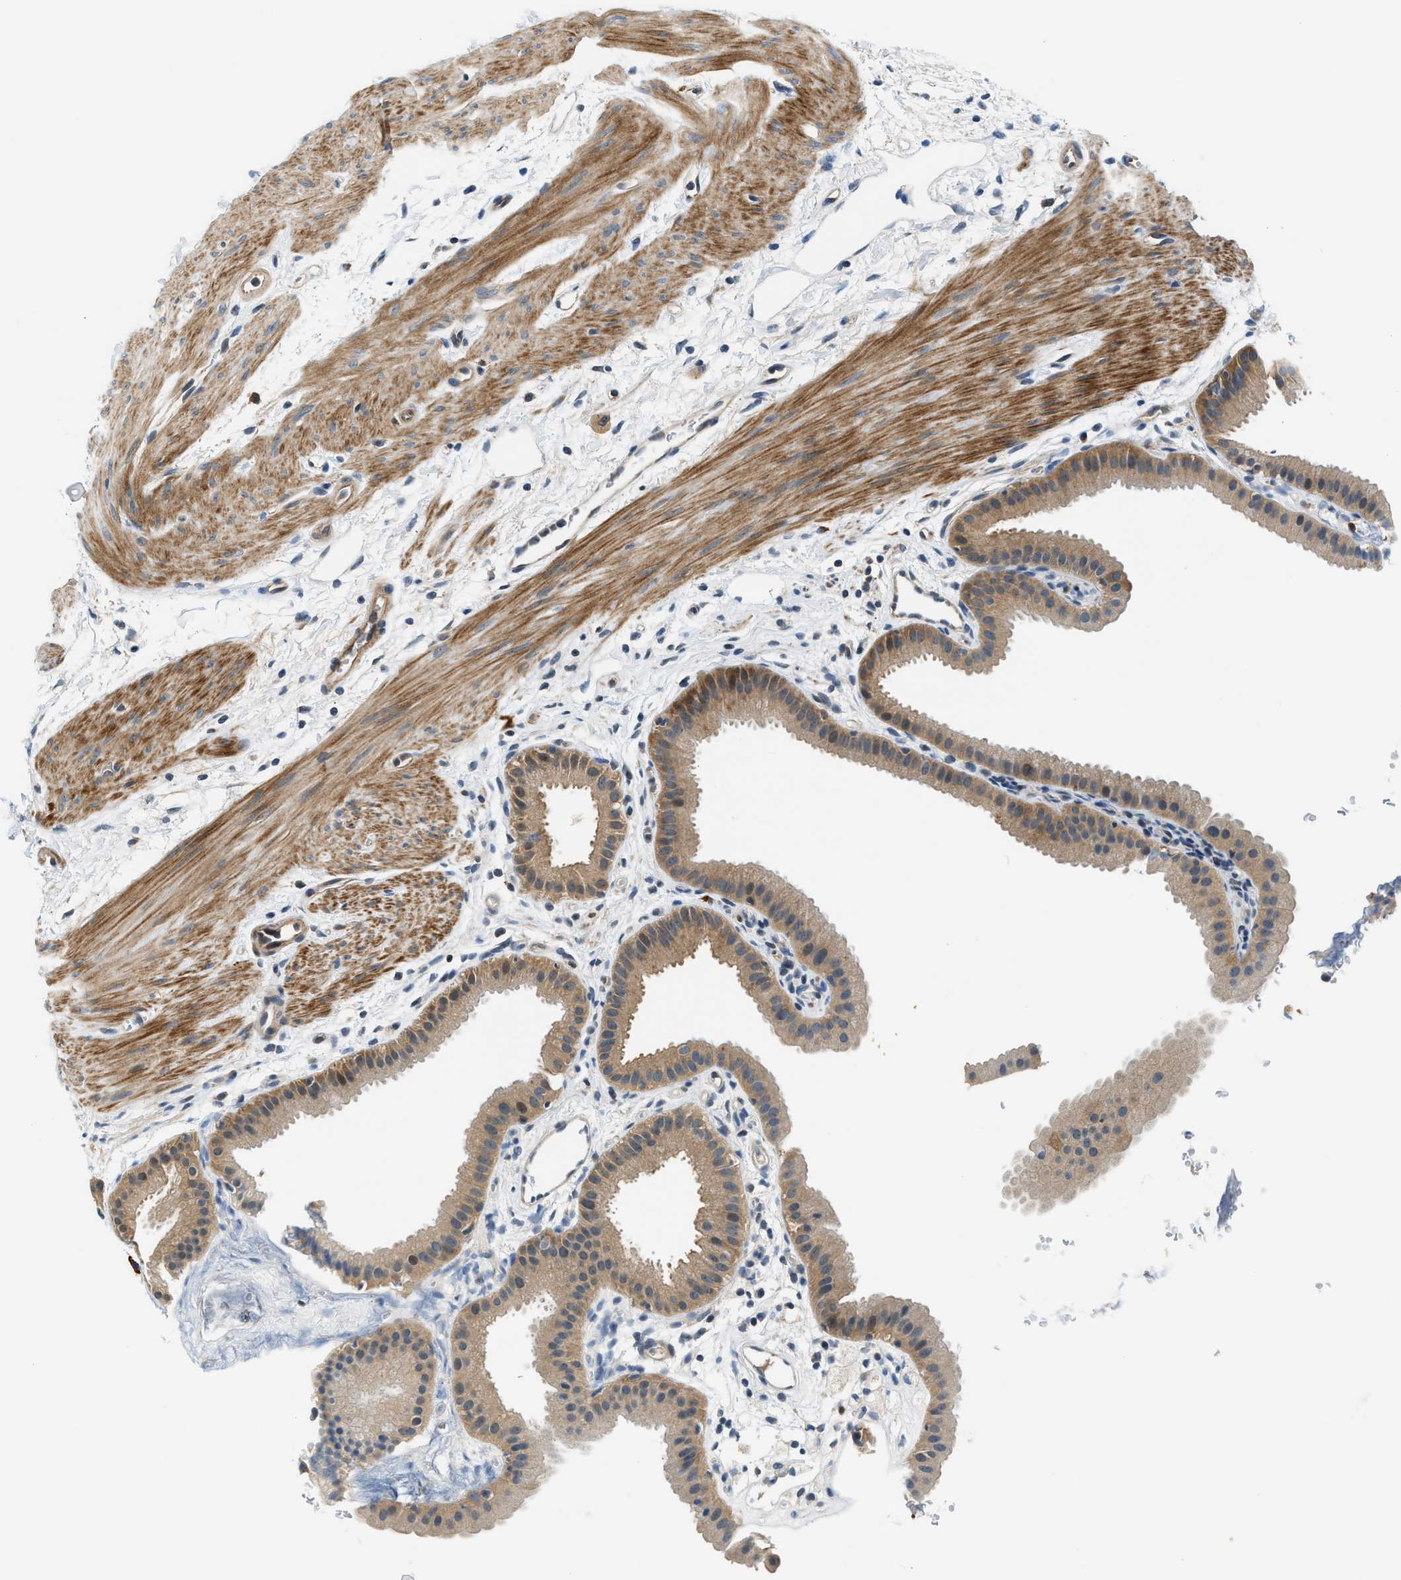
{"staining": {"intensity": "weak", "quantity": ">75%", "location": "cytoplasmic/membranous,nuclear"}, "tissue": "gallbladder", "cell_type": "Glandular cells", "image_type": "normal", "snomed": [{"axis": "morphology", "description": "Normal tissue, NOS"}, {"axis": "topography", "description": "Gallbladder"}], "caption": "Benign gallbladder displays weak cytoplasmic/membranous,nuclear positivity in about >75% of glandular cells, visualized by immunohistochemistry.", "gene": "CBLB", "patient": {"sex": "female", "age": 64}}